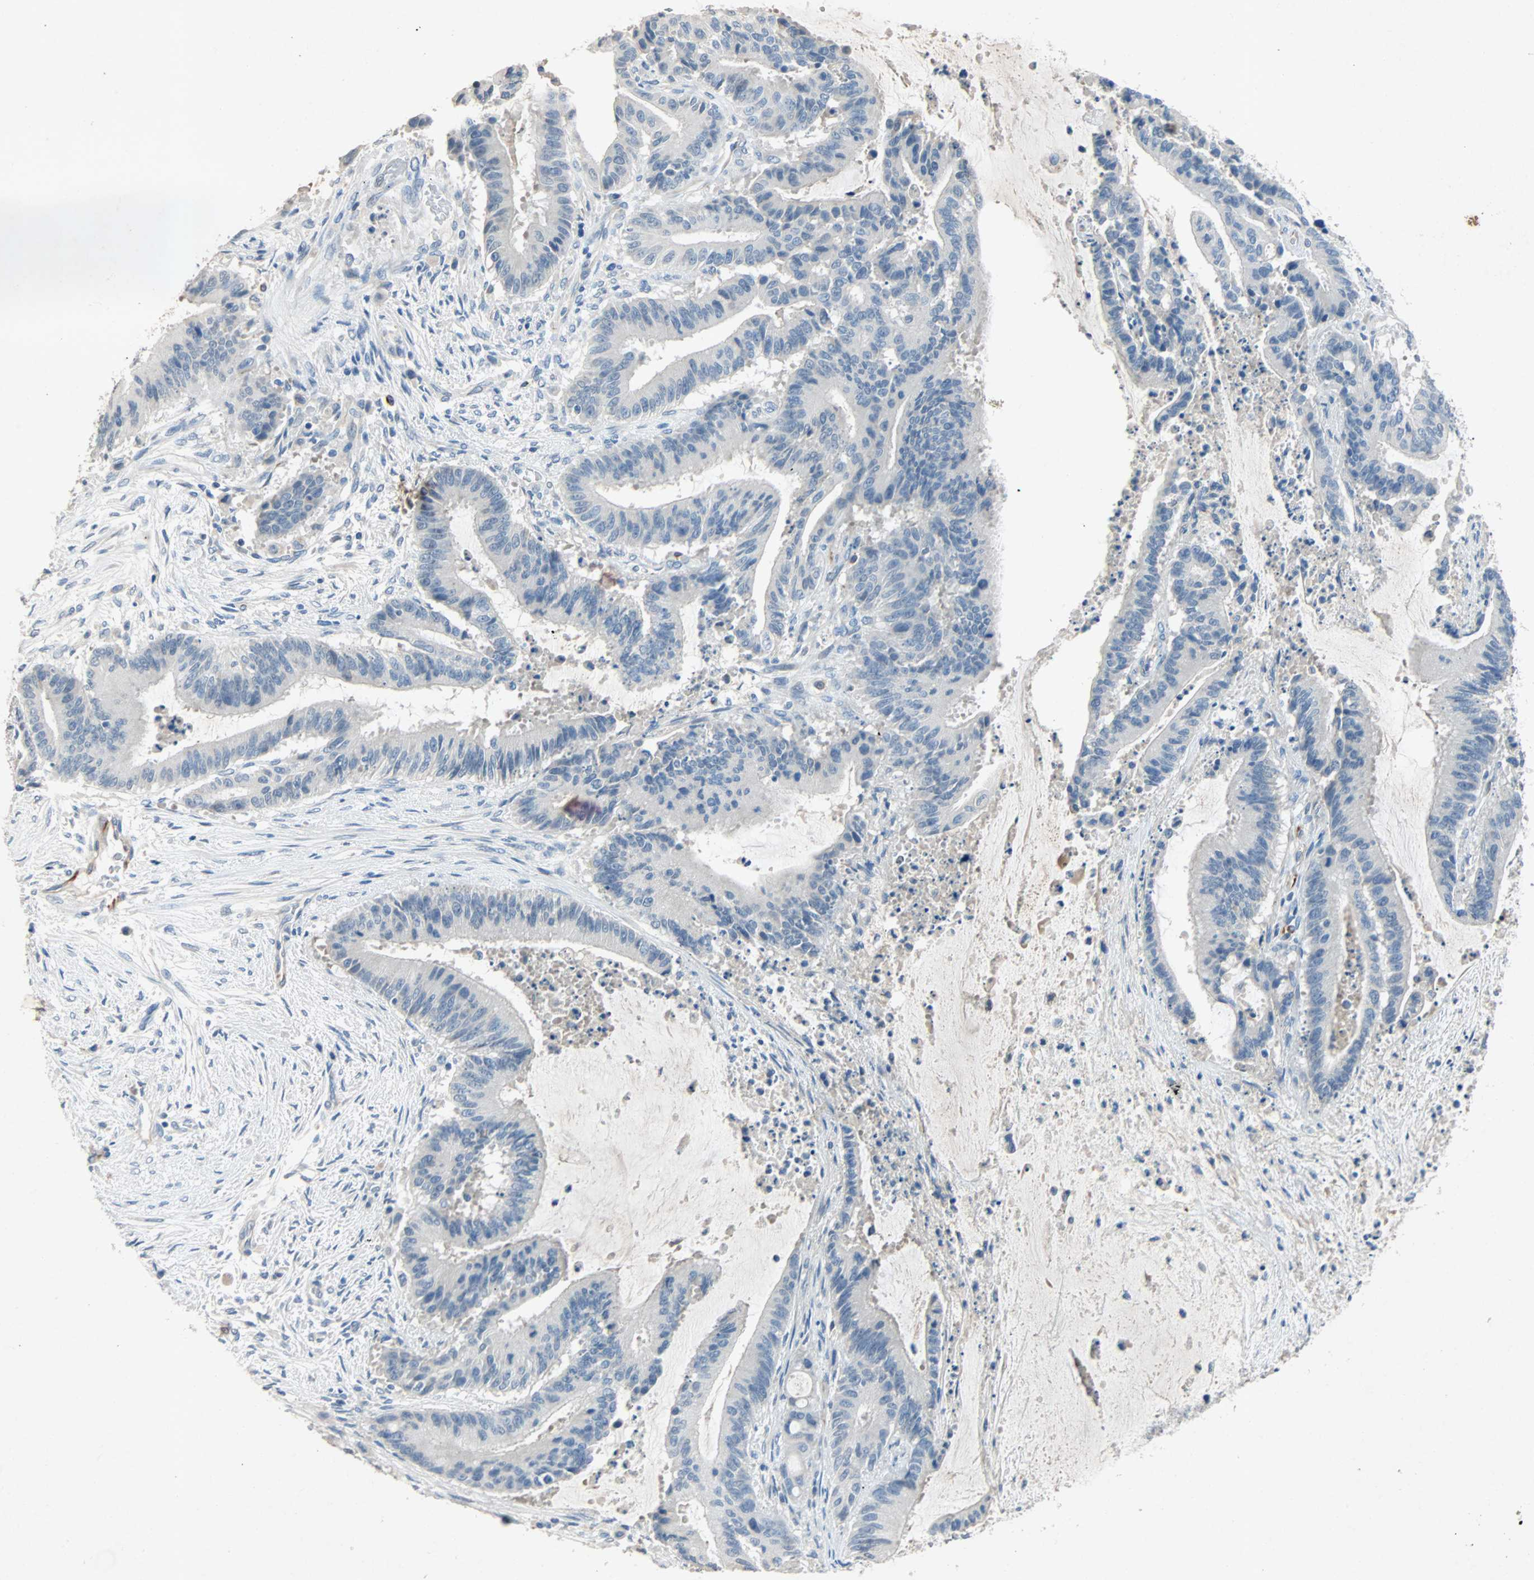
{"staining": {"intensity": "negative", "quantity": "none", "location": "none"}, "tissue": "liver cancer", "cell_type": "Tumor cells", "image_type": "cancer", "snomed": [{"axis": "morphology", "description": "Cholangiocarcinoma"}, {"axis": "topography", "description": "Liver"}], "caption": "Immunohistochemistry of liver cancer (cholangiocarcinoma) exhibits no positivity in tumor cells.", "gene": "PCDHB2", "patient": {"sex": "female", "age": 73}}